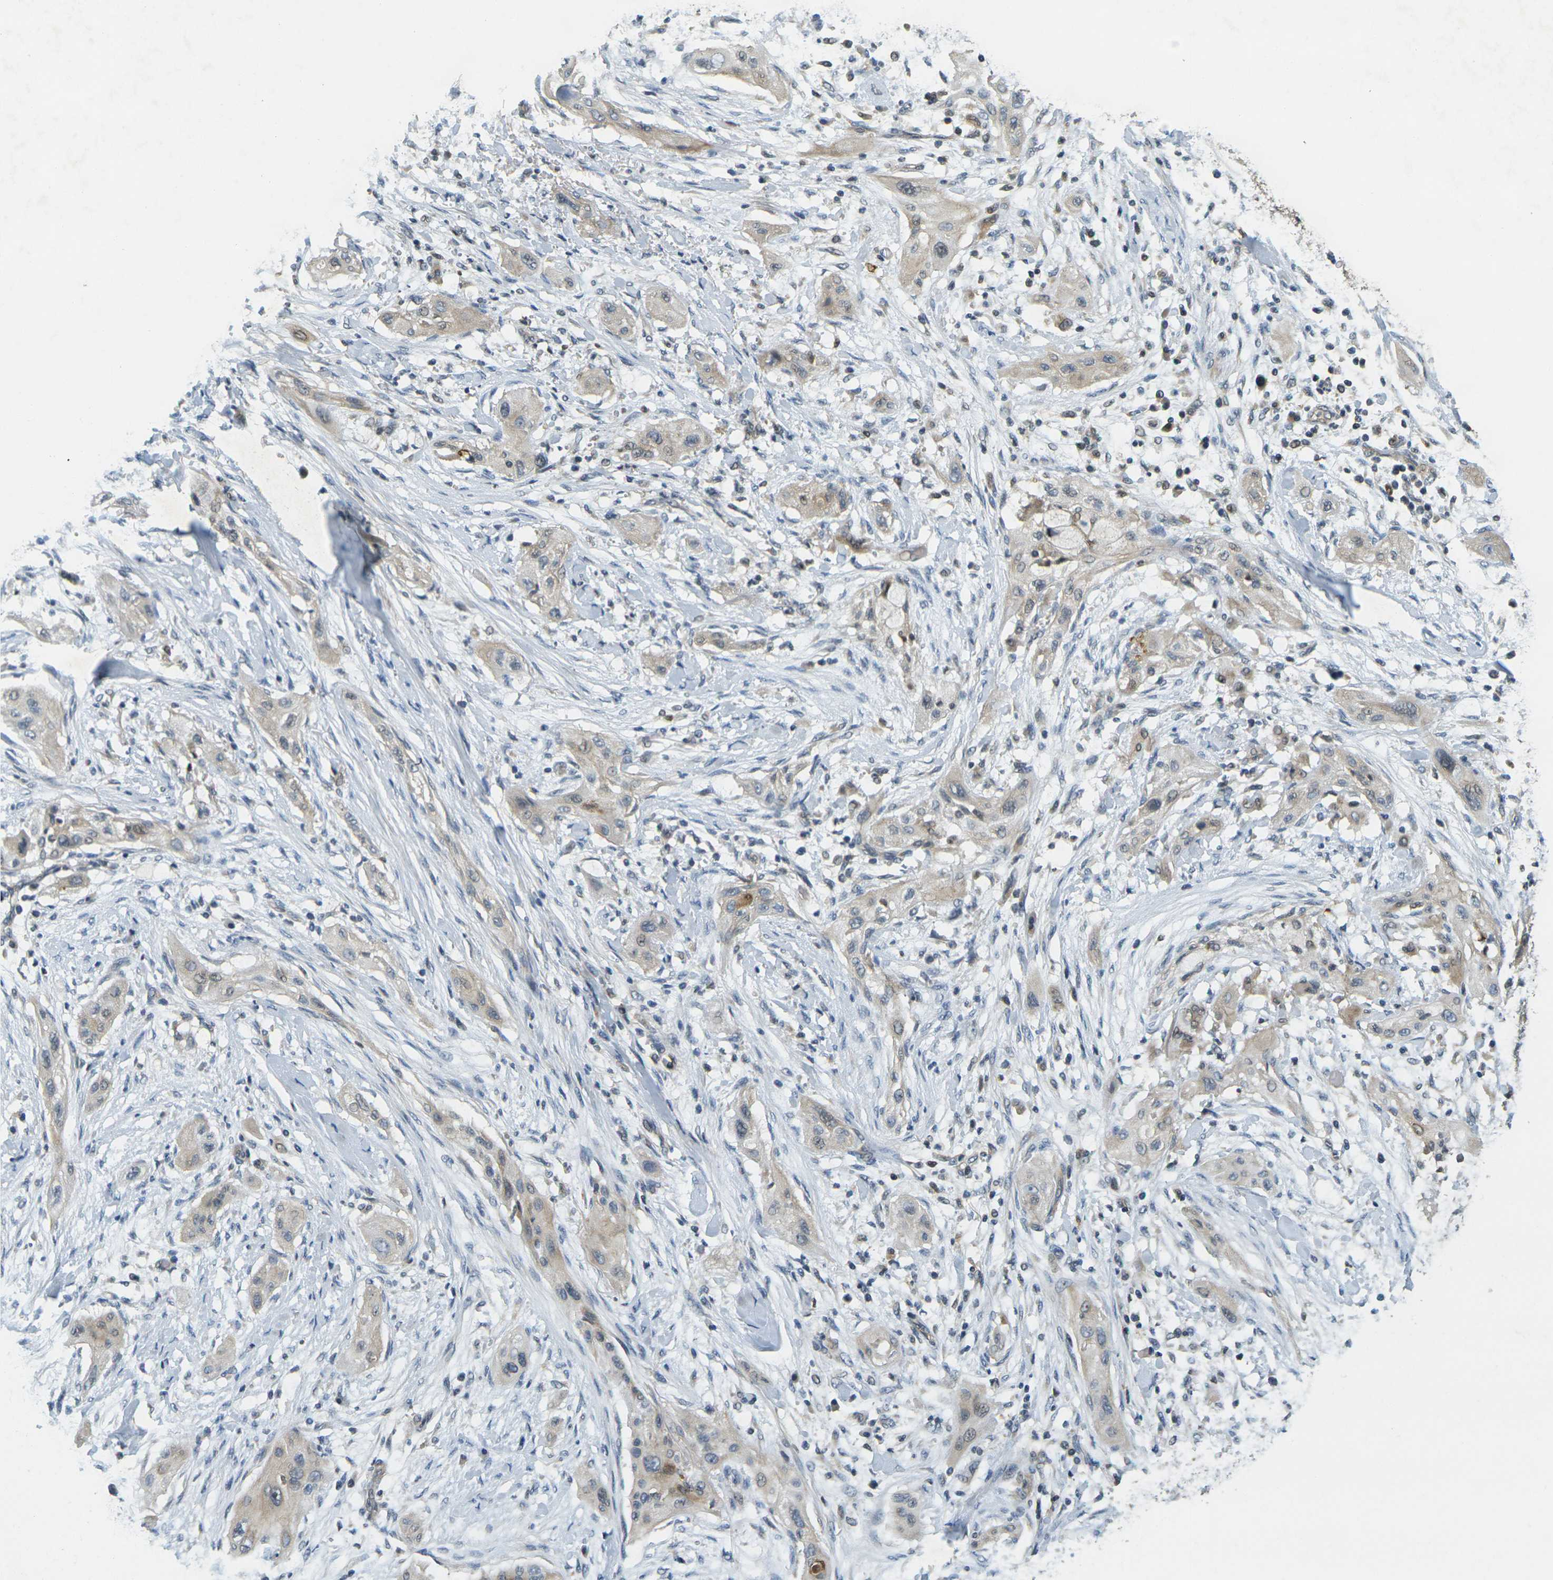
{"staining": {"intensity": "weak", "quantity": ">75%", "location": "cytoplasmic/membranous"}, "tissue": "lung cancer", "cell_type": "Tumor cells", "image_type": "cancer", "snomed": [{"axis": "morphology", "description": "Squamous cell carcinoma, NOS"}, {"axis": "topography", "description": "Lung"}], "caption": "Lung cancer tissue displays weak cytoplasmic/membranous expression in approximately >75% of tumor cells", "gene": "KLHL8", "patient": {"sex": "female", "age": 47}}